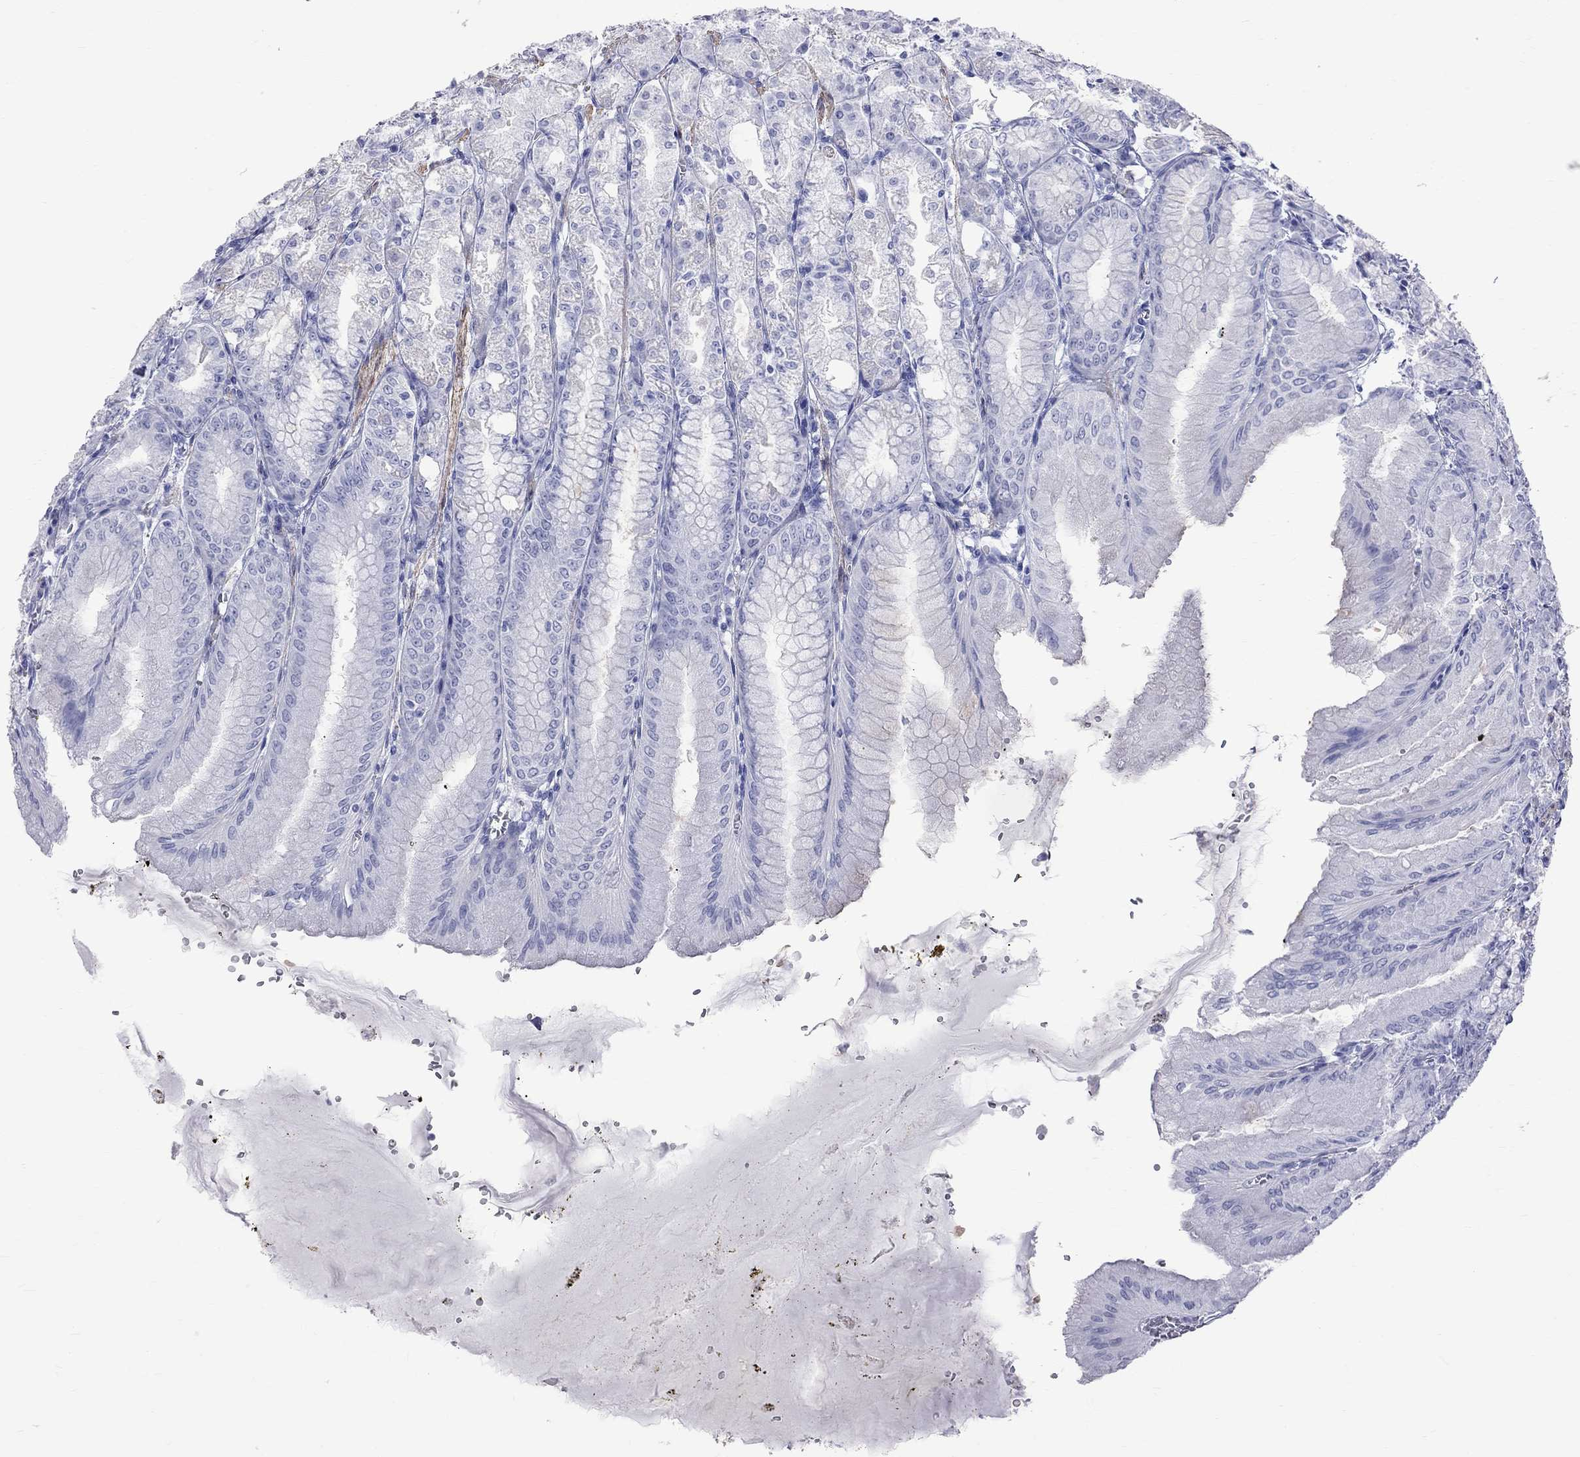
{"staining": {"intensity": "strong", "quantity": "<25%", "location": "cytoplasmic/membranous"}, "tissue": "stomach", "cell_type": "Glandular cells", "image_type": "normal", "snomed": [{"axis": "morphology", "description": "Normal tissue, NOS"}, {"axis": "topography", "description": "Stomach, lower"}], "caption": "Glandular cells exhibit strong cytoplasmic/membranous staining in approximately <25% of cells in unremarkable stomach. (IHC, brightfield microscopy, high magnification).", "gene": "BPIFB1", "patient": {"sex": "male", "age": 71}}